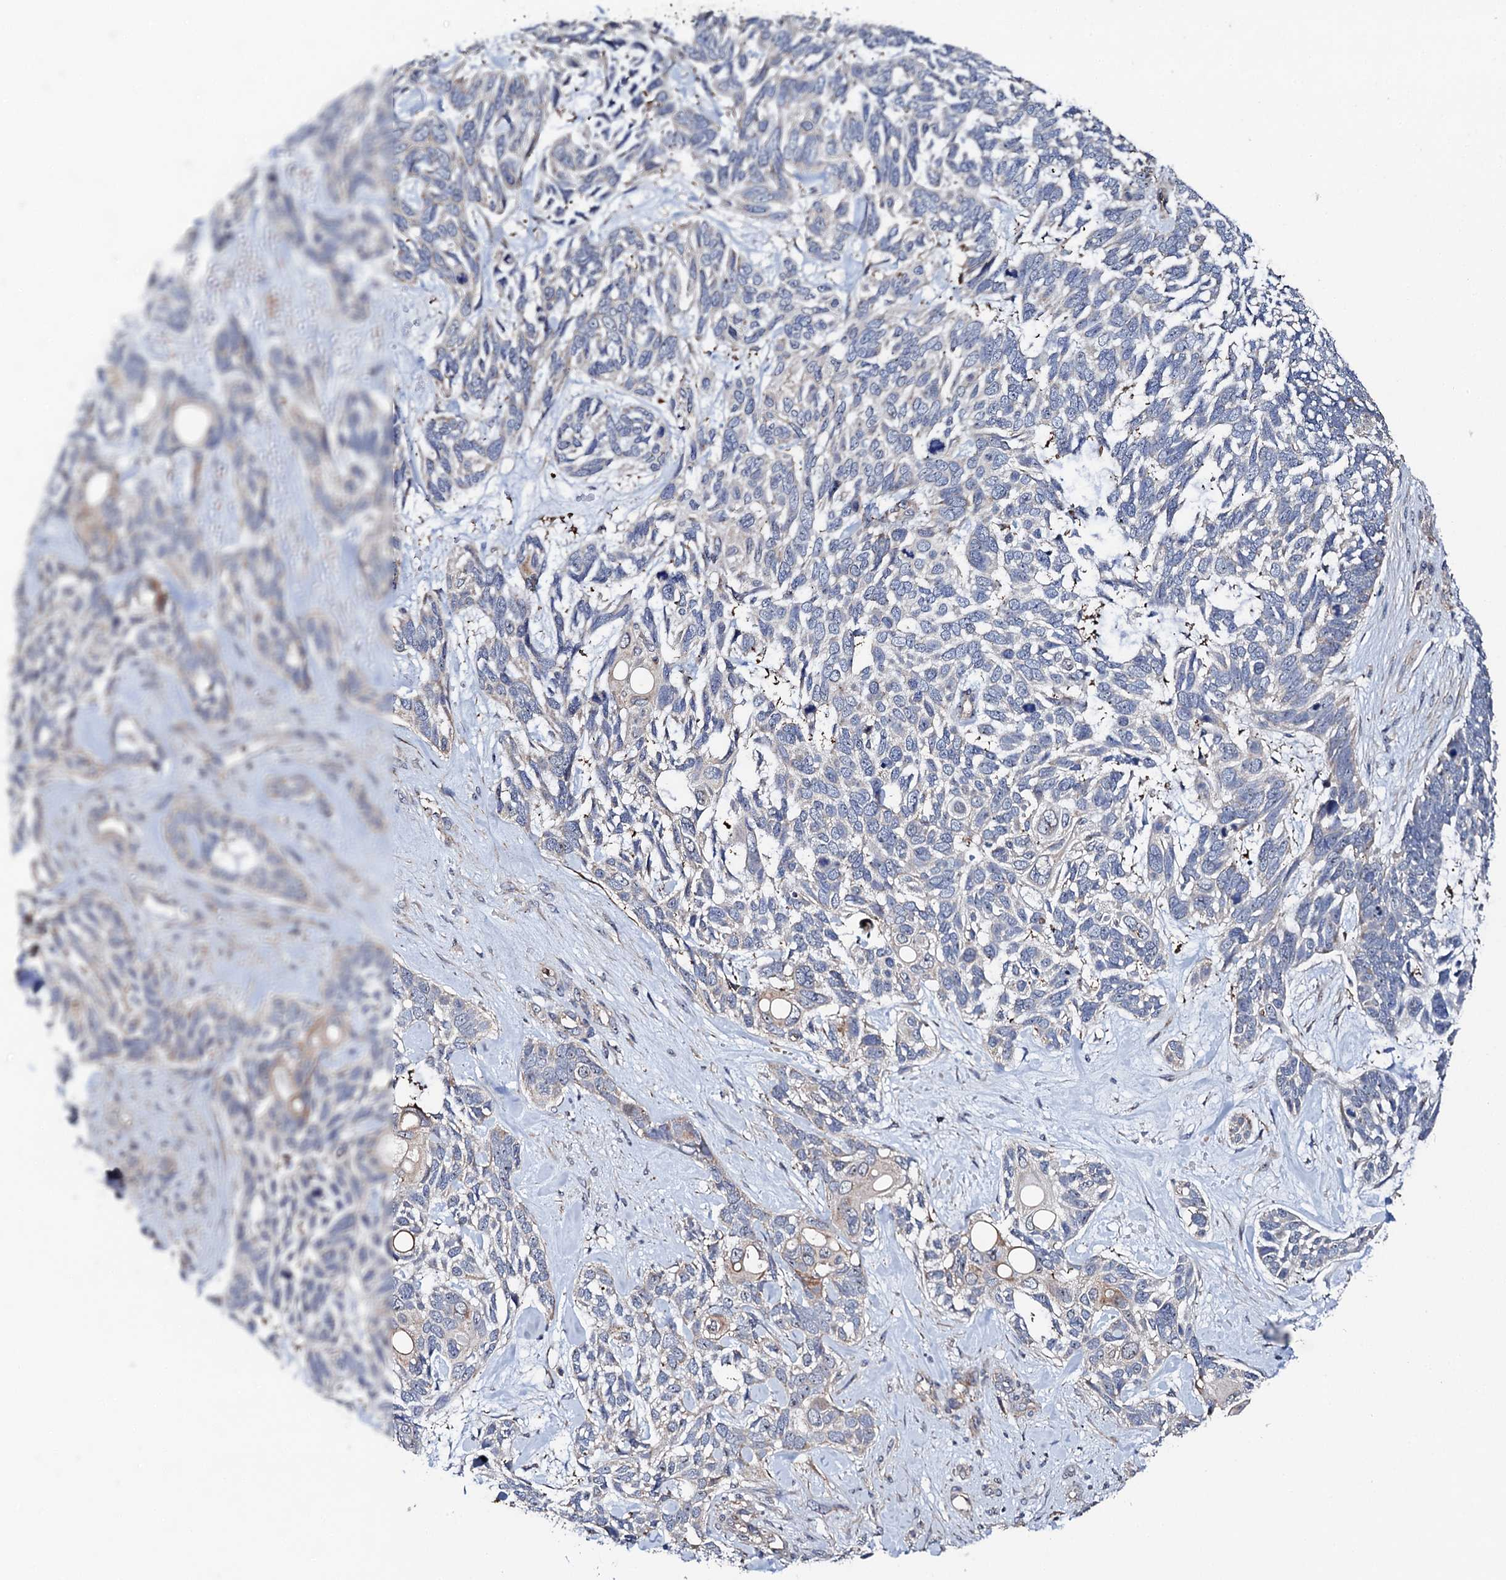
{"staining": {"intensity": "negative", "quantity": "none", "location": "none"}, "tissue": "skin cancer", "cell_type": "Tumor cells", "image_type": "cancer", "snomed": [{"axis": "morphology", "description": "Basal cell carcinoma"}, {"axis": "topography", "description": "Skin"}], "caption": "An image of human skin cancer is negative for staining in tumor cells. (Brightfield microscopy of DAB (3,3'-diaminobenzidine) immunohistochemistry (IHC) at high magnification).", "gene": "GTPBP4", "patient": {"sex": "male", "age": 88}}